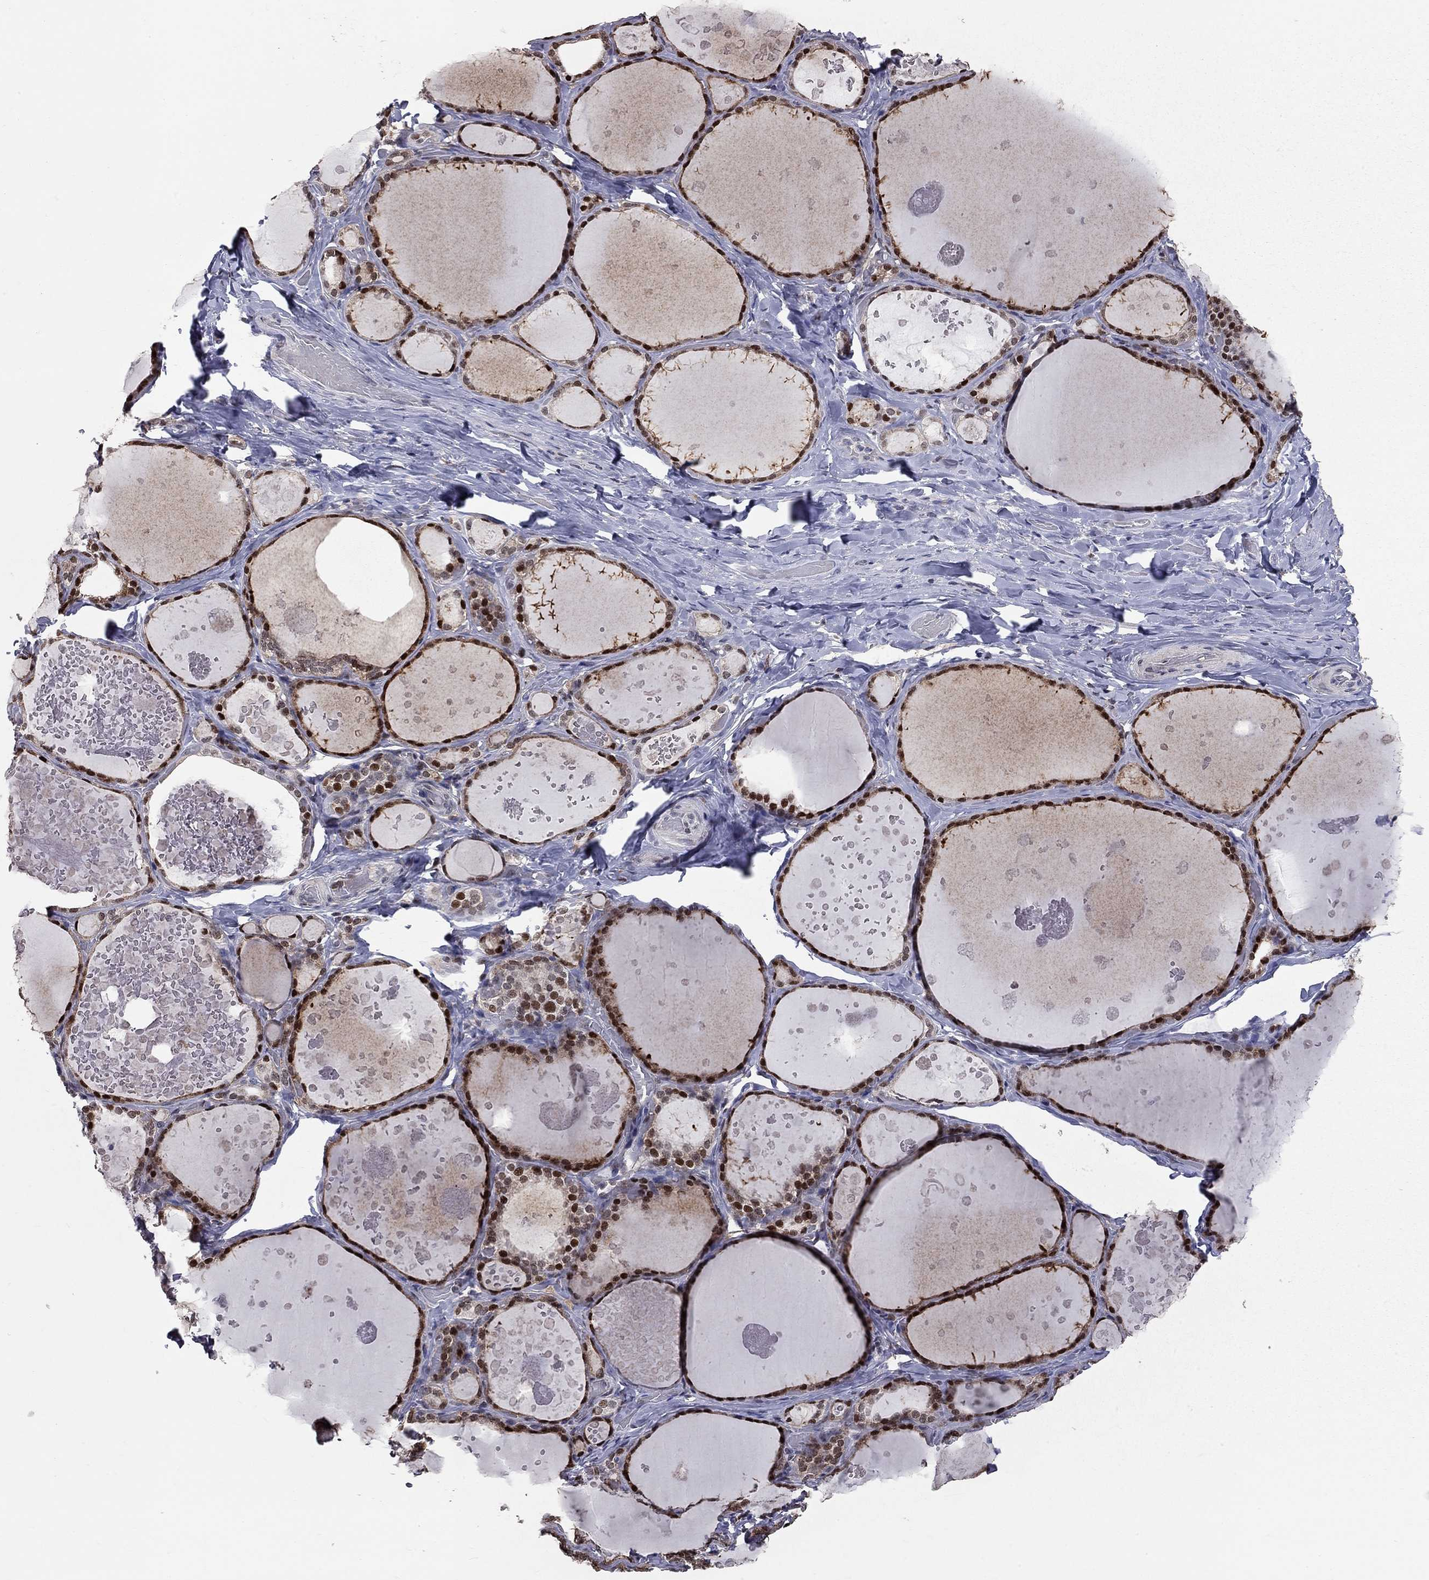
{"staining": {"intensity": "strong", "quantity": "25%-75%", "location": "nuclear"}, "tissue": "thyroid gland", "cell_type": "Glandular cells", "image_type": "normal", "snomed": [{"axis": "morphology", "description": "Normal tissue, NOS"}, {"axis": "topography", "description": "Thyroid gland"}], "caption": "The photomicrograph shows staining of normal thyroid gland, revealing strong nuclear protein positivity (brown color) within glandular cells.", "gene": "HDAC3", "patient": {"sex": "female", "age": 56}}